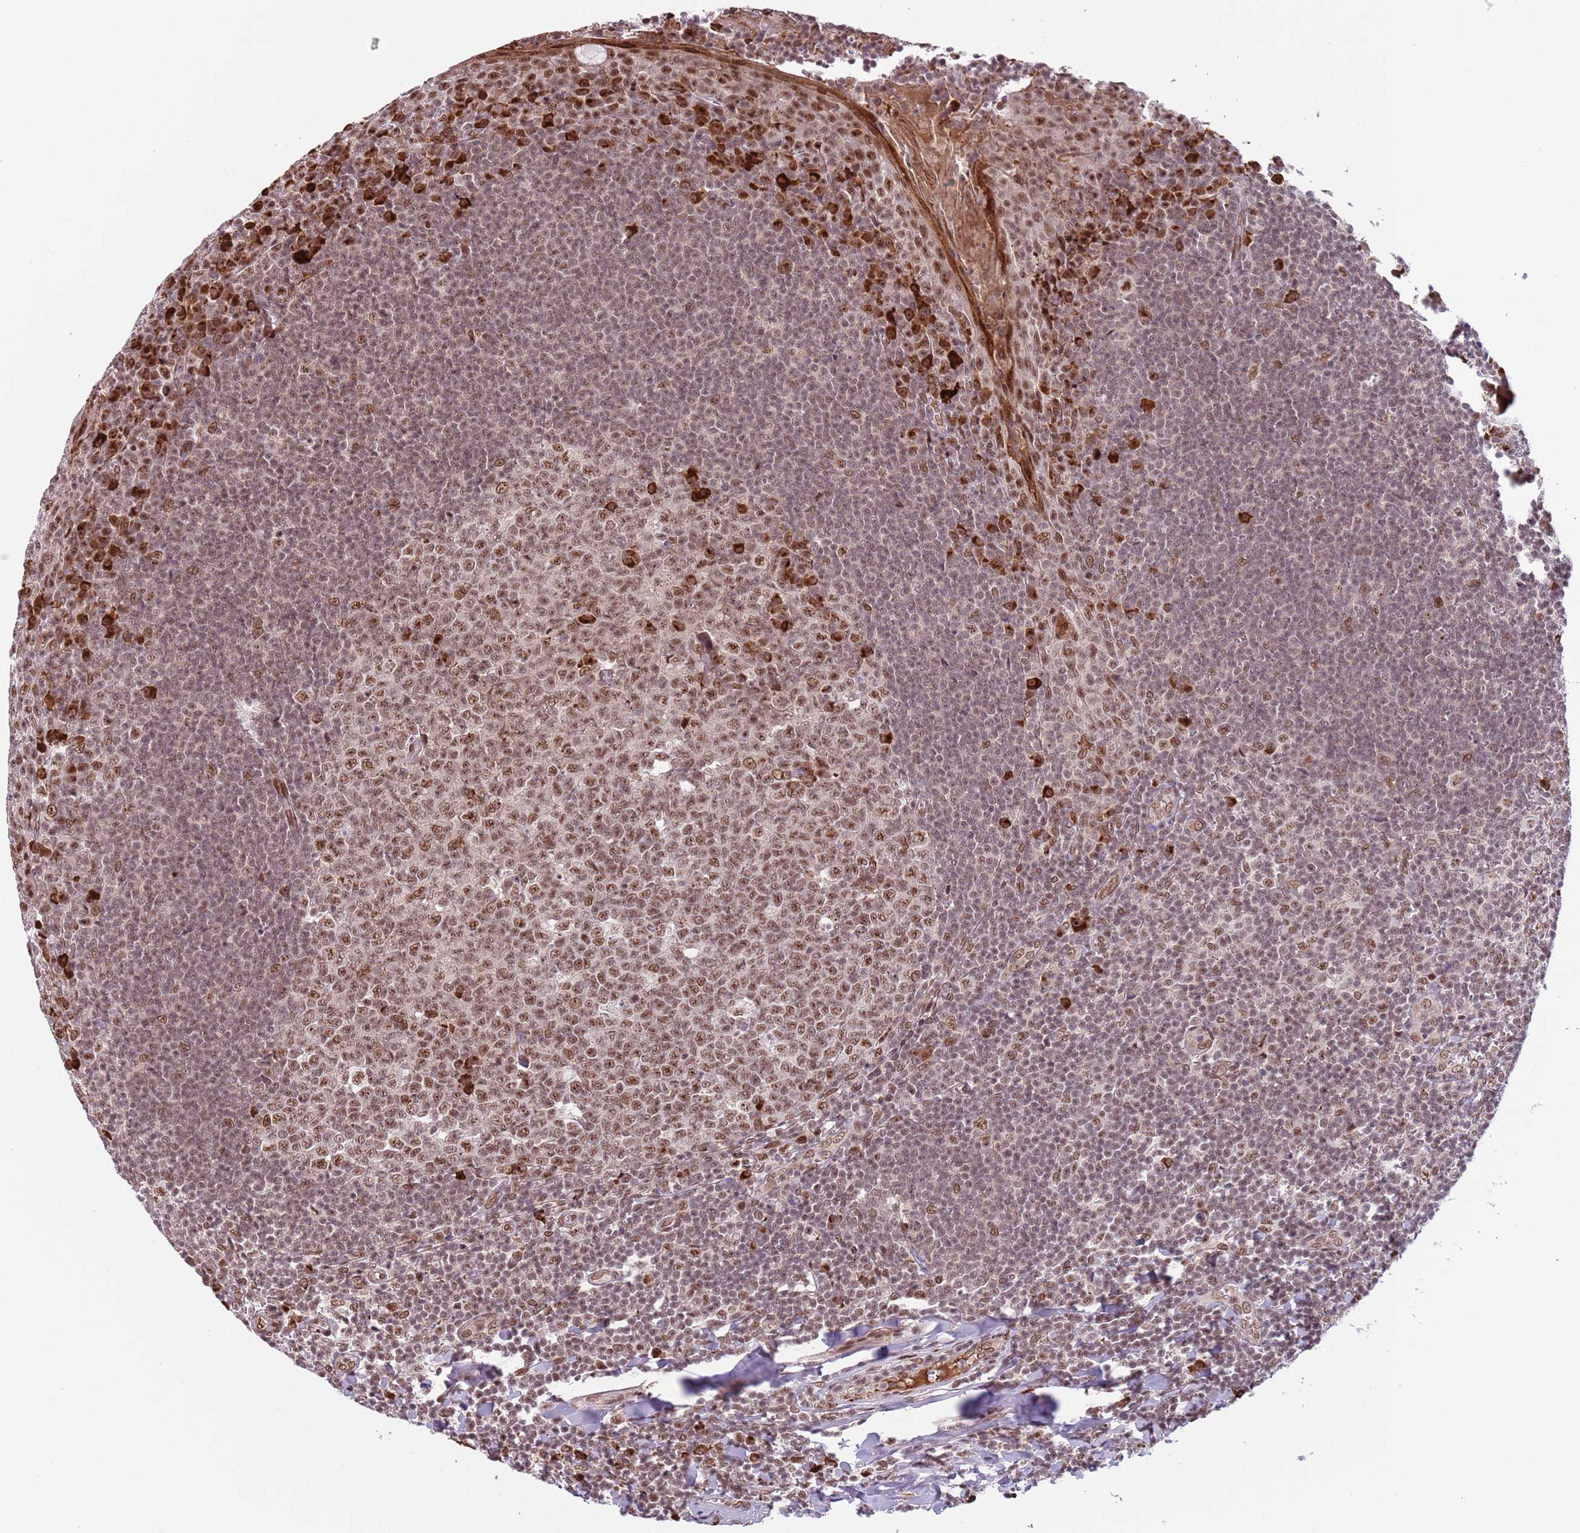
{"staining": {"intensity": "moderate", "quantity": ">75%", "location": "nuclear"}, "tissue": "tonsil", "cell_type": "Germinal center cells", "image_type": "normal", "snomed": [{"axis": "morphology", "description": "Normal tissue, NOS"}, {"axis": "topography", "description": "Tonsil"}], "caption": "Immunohistochemical staining of normal tonsil exhibits medium levels of moderate nuclear positivity in approximately >75% of germinal center cells. The protein of interest is shown in brown color, while the nuclei are stained blue.", "gene": "SIPA1L3", "patient": {"sex": "male", "age": 27}}